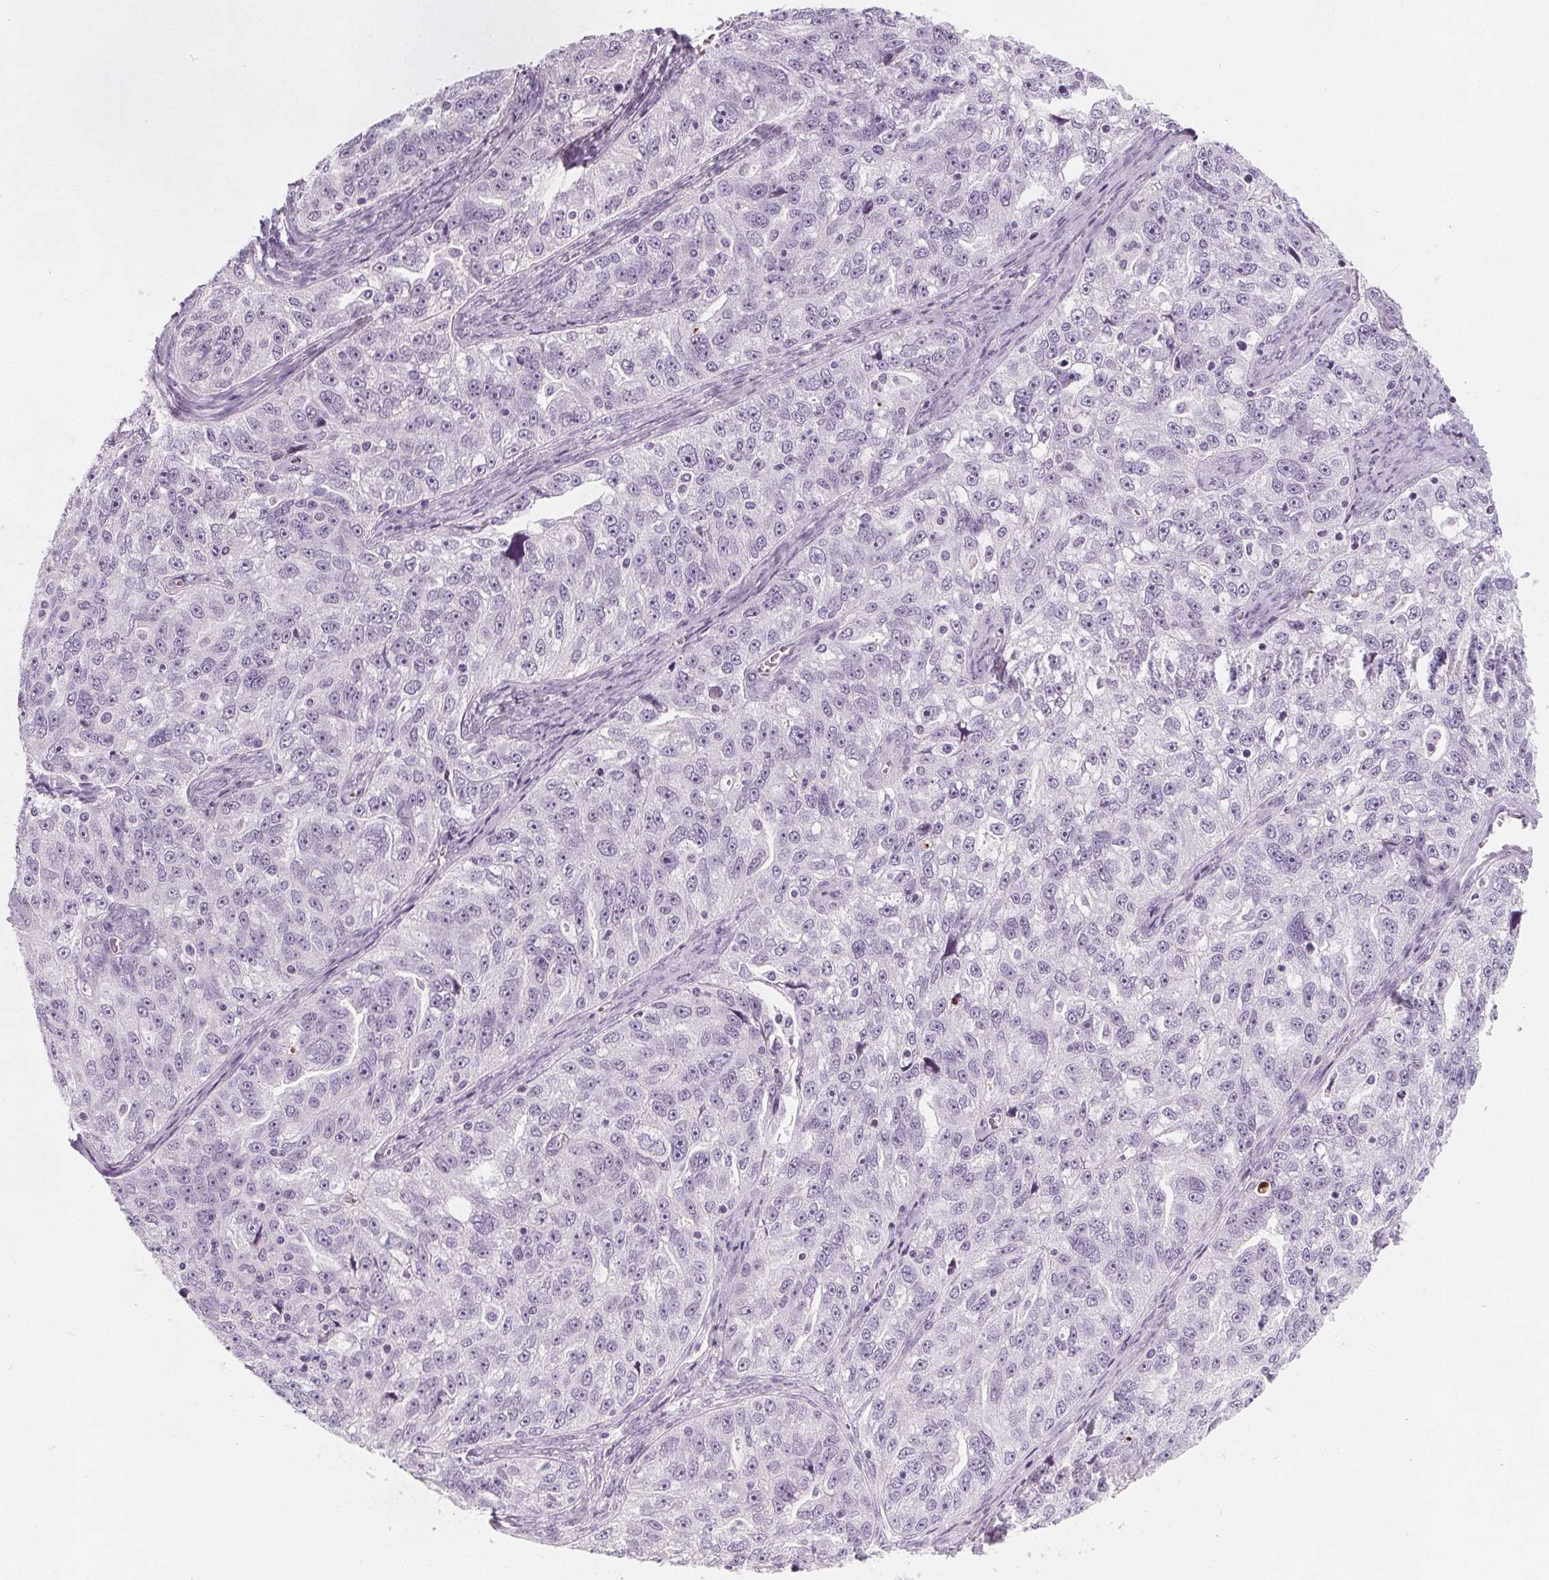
{"staining": {"intensity": "negative", "quantity": "none", "location": "none"}, "tissue": "ovarian cancer", "cell_type": "Tumor cells", "image_type": "cancer", "snomed": [{"axis": "morphology", "description": "Cystadenocarcinoma, serous, NOS"}, {"axis": "topography", "description": "Ovary"}], "caption": "Immunohistochemistry of human serous cystadenocarcinoma (ovarian) exhibits no staining in tumor cells.", "gene": "SLC5A12", "patient": {"sex": "female", "age": 51}}